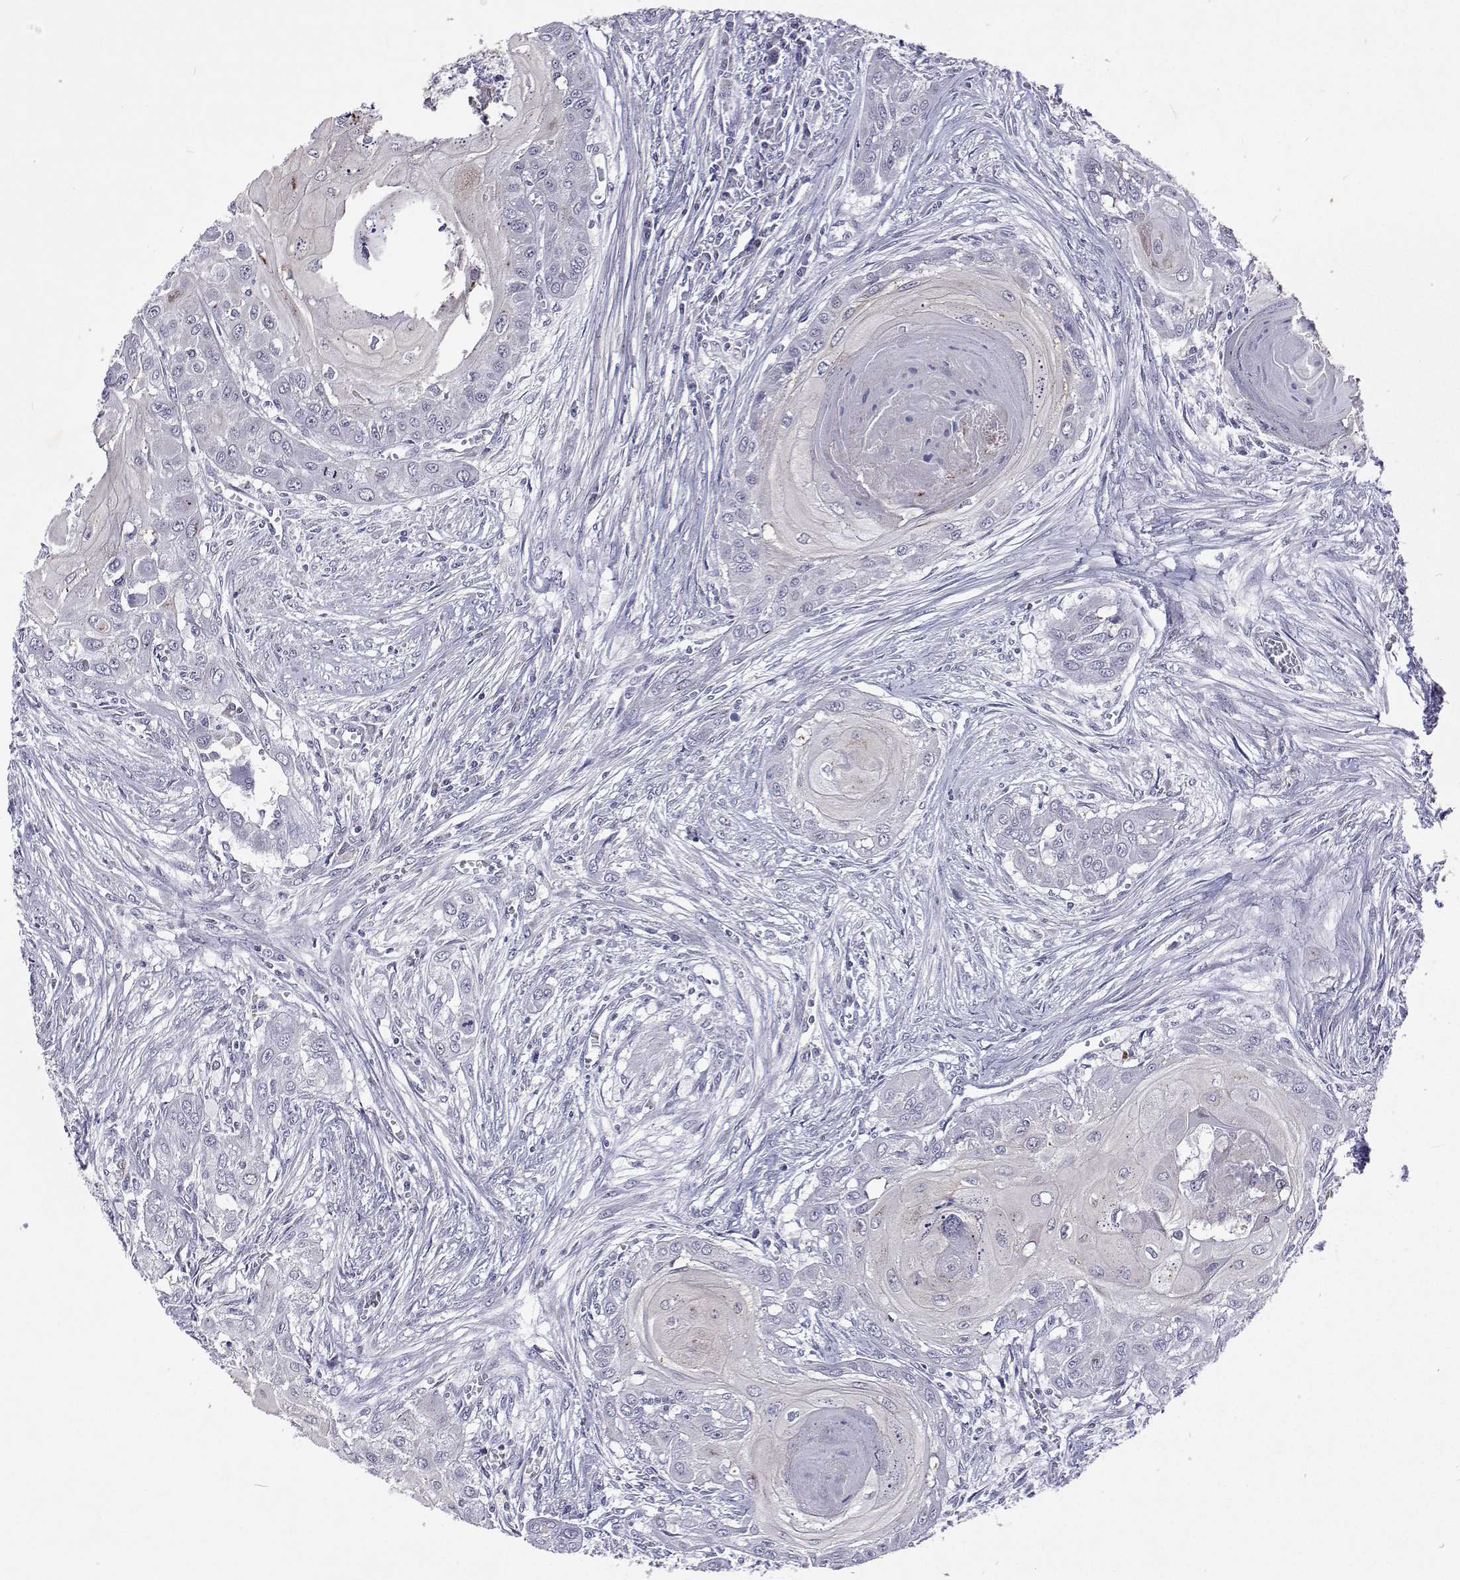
{"staining": {"intensity": "negative", "quantity": "none", "location": "none"}, "tissue": "head and neck cancer", "cell_type": "Tumor cells", "image_type": "cancer", "snomed": [{"axis": "morphology", "description": "Squamous cell carcinoma, NOS"}, {"axis": "topography", "description": "Oral tissue"}, {"axis": "topography", "description": "Head-Neck"}], "caption": "This is an immunohistochemistry (IHC) photomicrograph of head and neck cancer. There is no positivity in tumor cells.", "gene": "DHTKD1", "patient": {"sex": "male", "age": 71}}